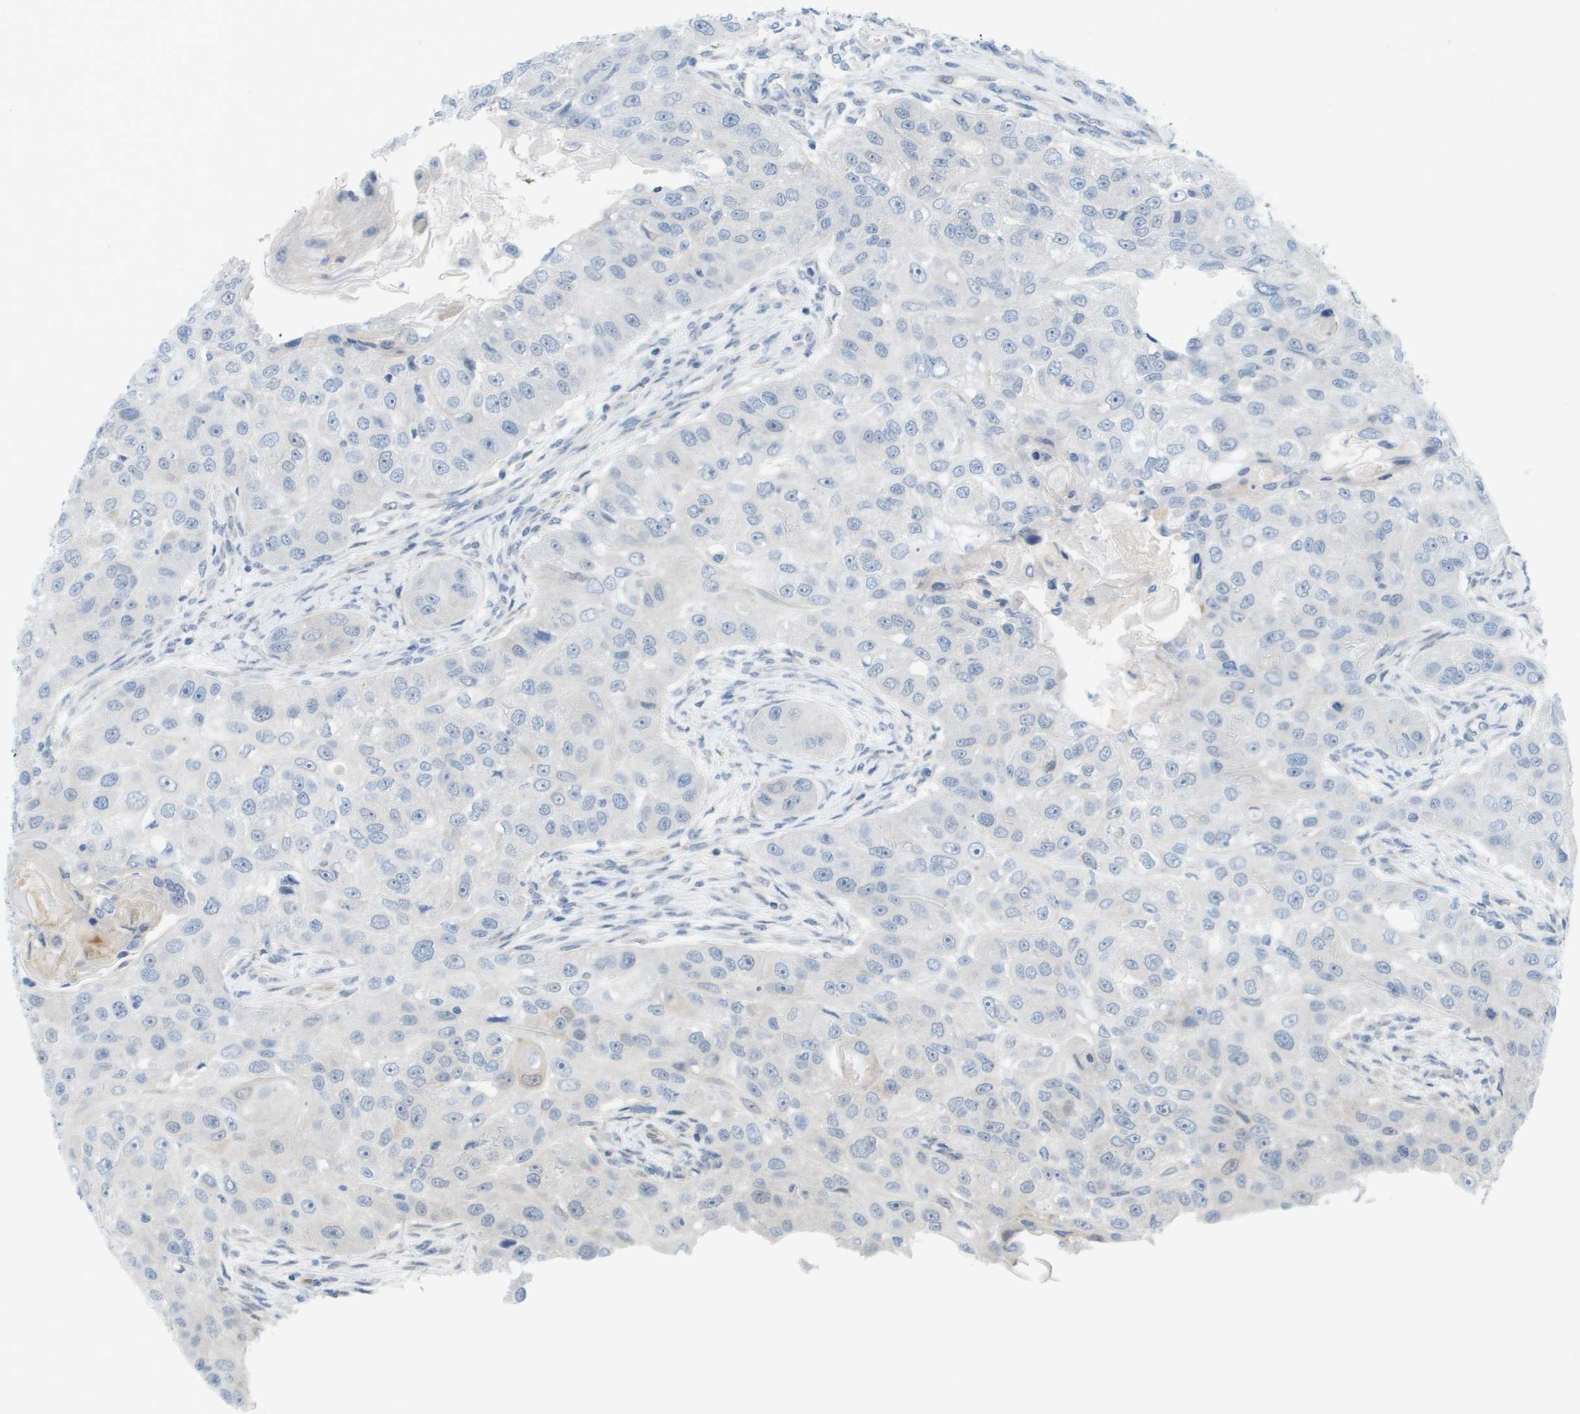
{"staining": {"intensity": "negative", "quantity": "none", "location": "none"}, "tissue": "head and neck cancer", "cell_type": "Tumor cells", "image_type": "cancer", "snomed": [{"axis": "morphology", "description": "Normal tissue, NOS"}, {"axis": "morphology", "description": "Squamous cell carcinoma, NOS"}, {"axis": "topography", "description": "Skeletal muscle"}, {"axis": "topography", "description": "Head-Neck"}], "caption": "DAB immunohistochemical staining of head and neck squamous cell carcinoma displays no significant staining in tumor cells.", "gene": "CUL9", "patient": {"sex": "male", "age": 51}}